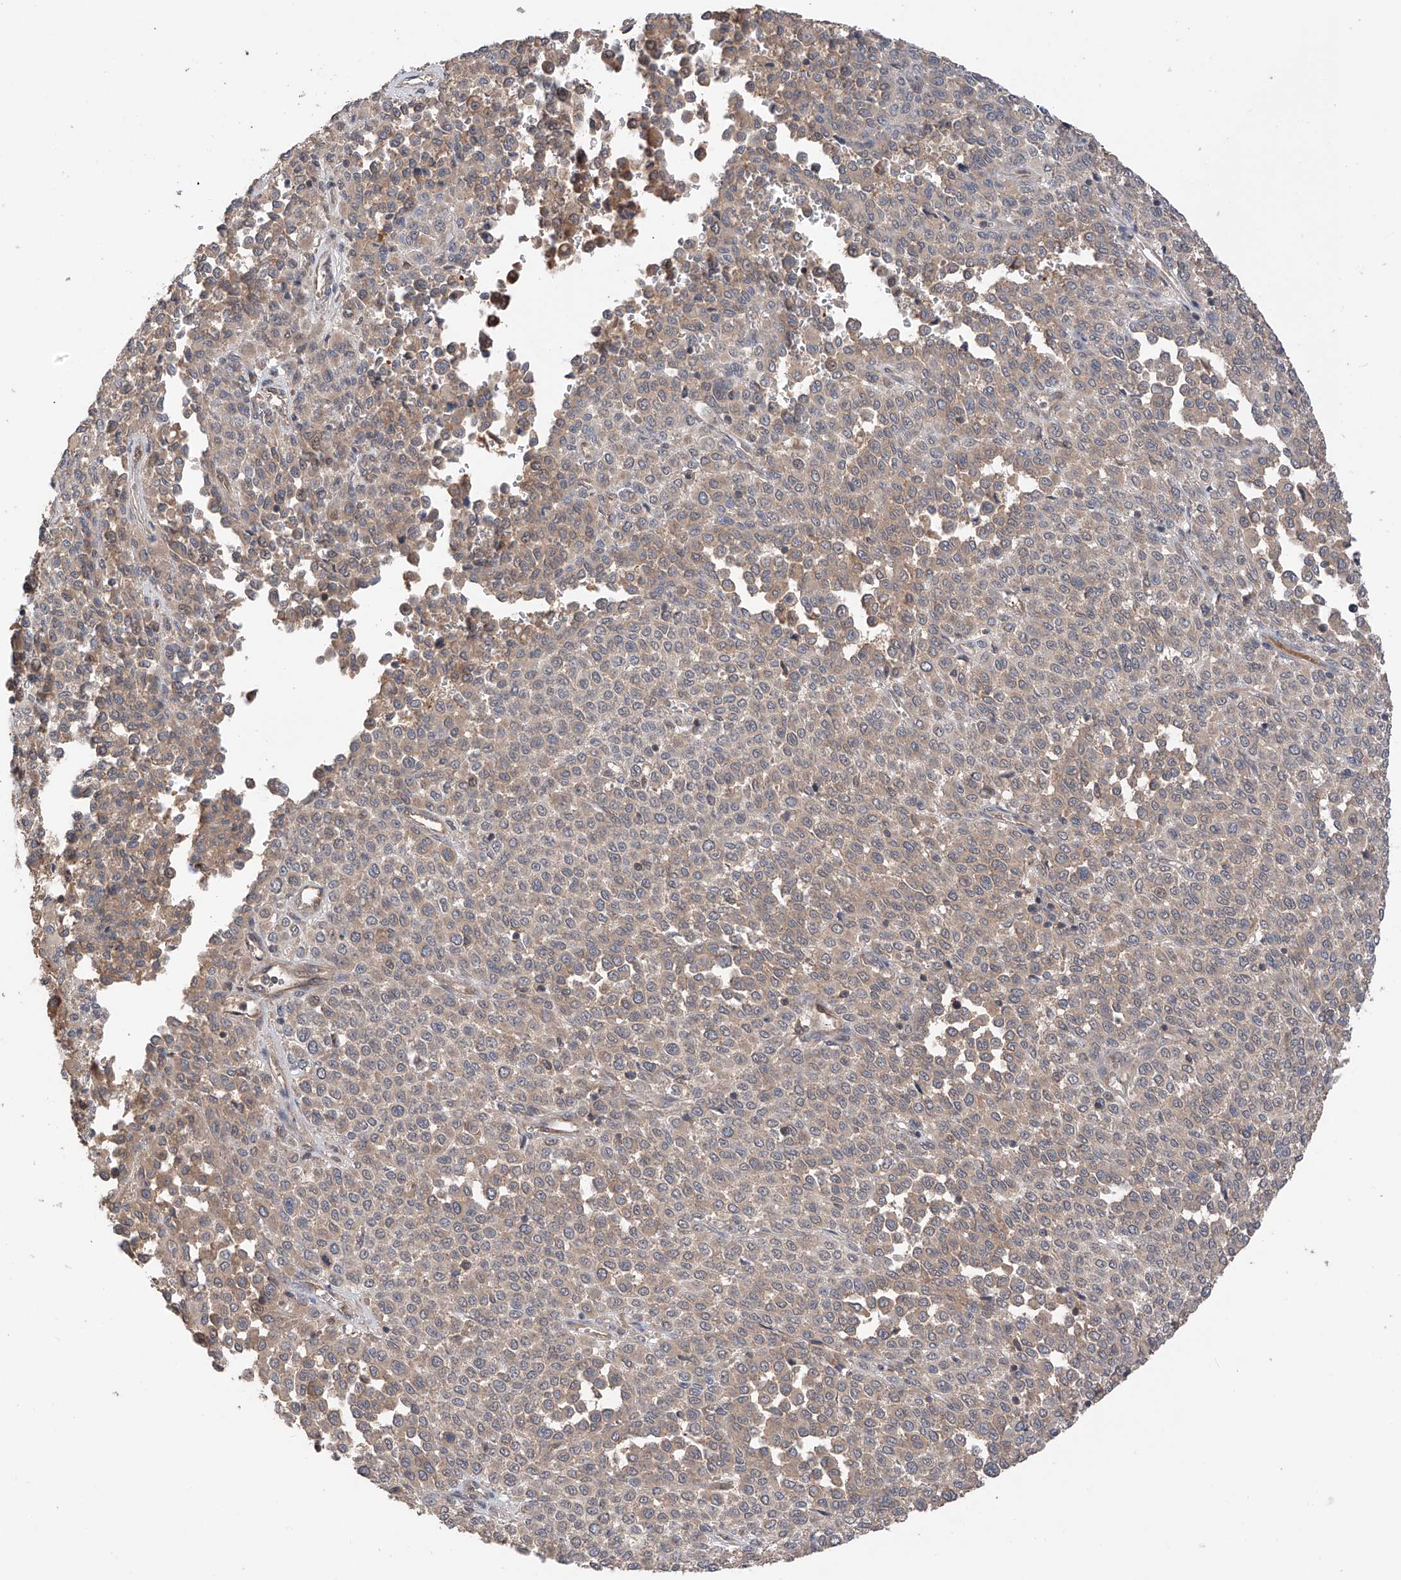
{"staining": {"intensity": "weak", "quantity": "25%-75%", "location": "cytoplasmic/membranous"}, "tissue": "melanoma", "cell_type": "Tumor cells", "image_type": "cancer", "snomed": [{"axis": "morphology", "description": "Malignant melanoma, Metastatic site"}, {"axis": "topography", "description": "Pancreas"}], "caption": "Melanoma was stained to show a protein in brown. There is low levels of weak cytoplasmic/membranous staining in approximately 25%-75% of tumor cells.", "gene": "RPAIN", "patient": {"sex": "female", "age": 30}}